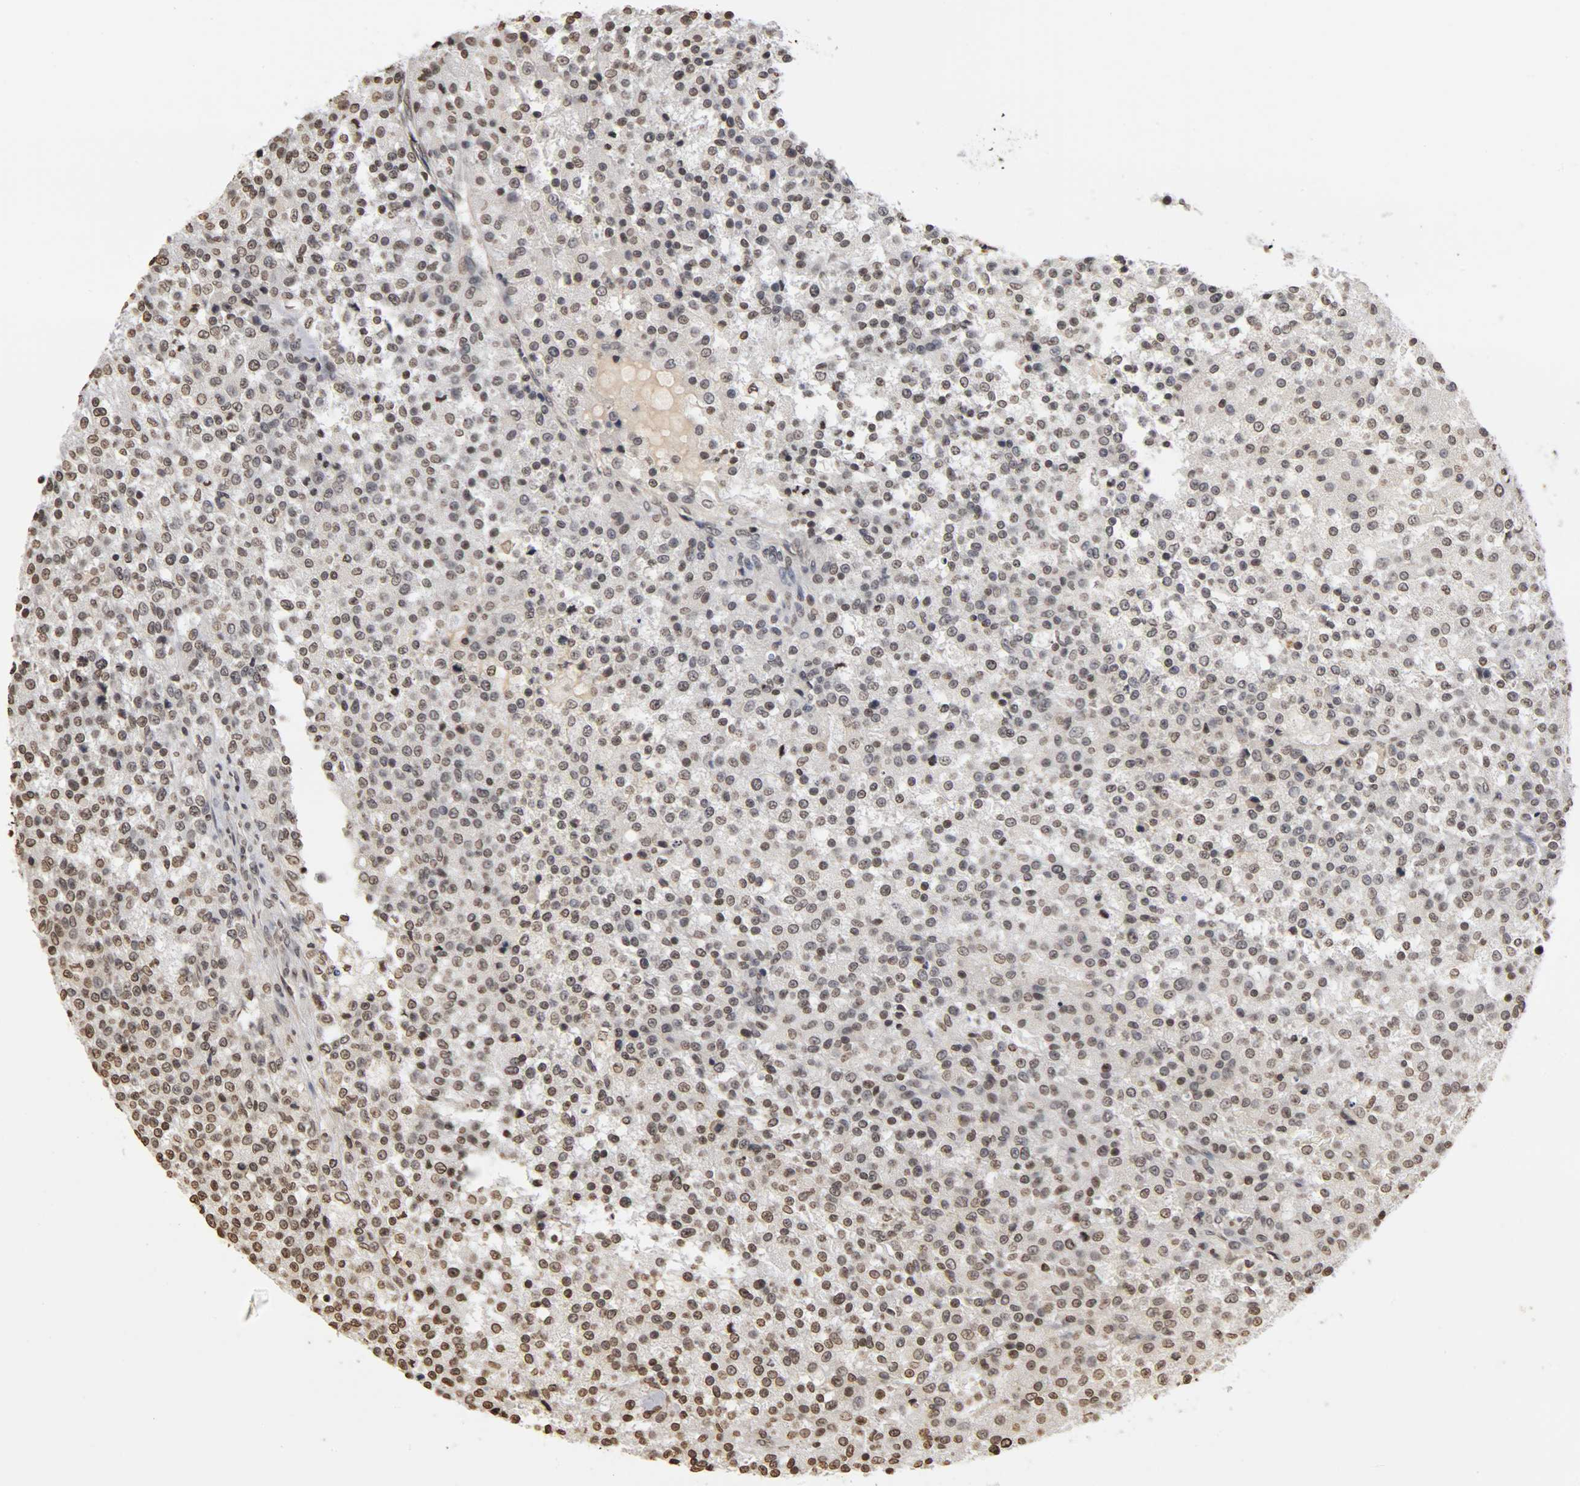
{"staining": {"intensity": "weak", "quantity": "<25%", "location": "nuclear"}, "tissue": "testis cancer", "cell_type": "Tumor cells", "image_type": "cancer", "snomed": [{"axis": "morphology", "description": "Seminoma, NOS"}, {"axis": "topography", "description": "Testis"}], "caption": "The image reveals no staining of tumor cells in testis cancer (seminoma). Brightfield microscopy of IHC stained with DAB (3,3'-diaminobenzidine) (brown) and hematoxylin (blue), captured at high magnification.", "gene": "ERCC2", "patient": {"sex": "male", "age": 59}}